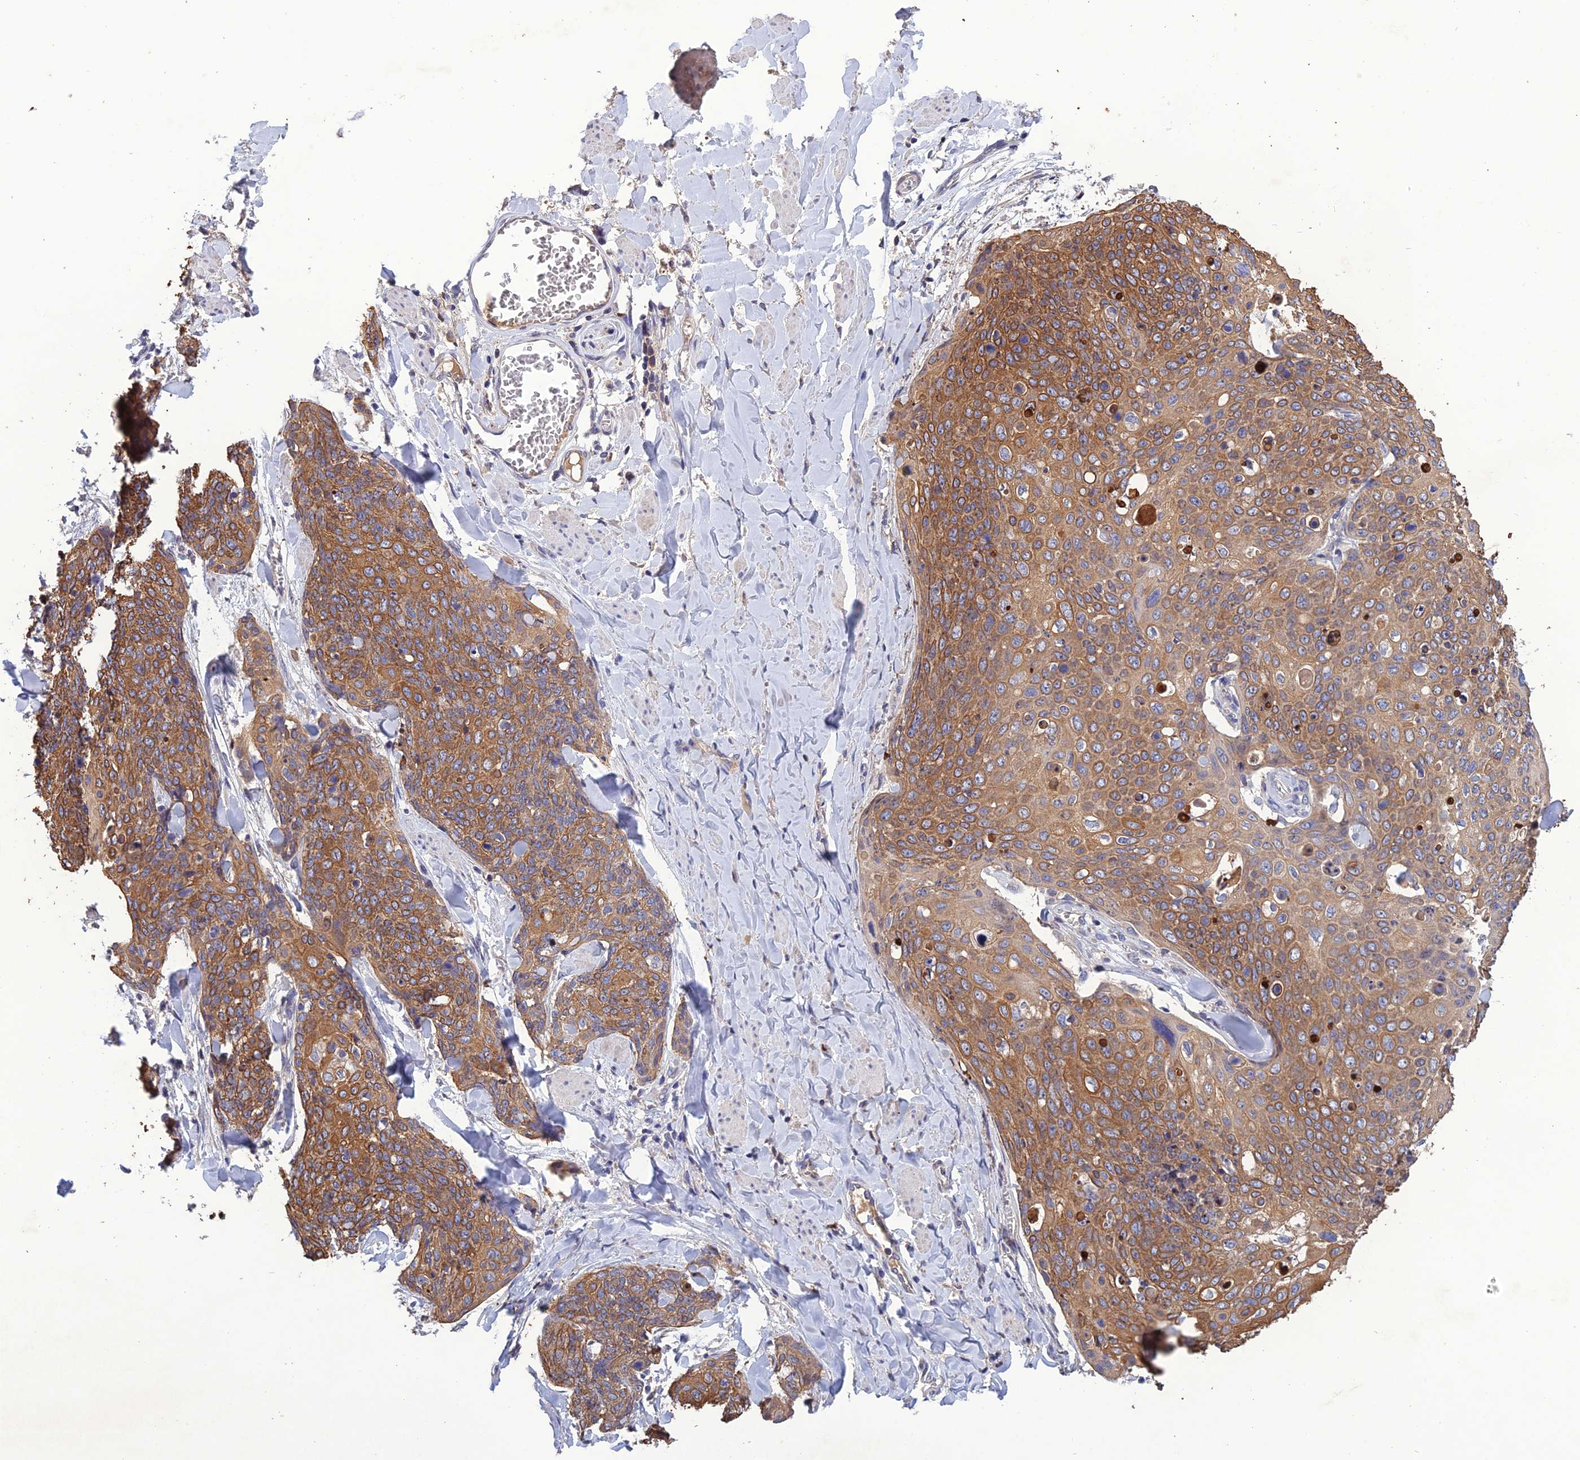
{"staining": {"intensity": "moderate", "quantity": ">75%", "location": "cytoplasmic/membranous"}, "tissue": "skin cancer", "cell_type": "Tumor cells", "image_type": "cancer", "snomed": [{"axis": "morphology", "description": "Squamous cell carcinoma, NOS"}, {"axis": "topography", "description": "Skin"}, {"axis": "topography", "description": "Vulva"}], "caption": "Immunohistochemical staining of squamous cell carcinoma (skin) demonstrates medium levels of moderate cytoplasmic/membranous positivity in approximately >75% of tumor cells.", "gene": "SLC39A13", "patient": {"sex": "female", "age": 85}}